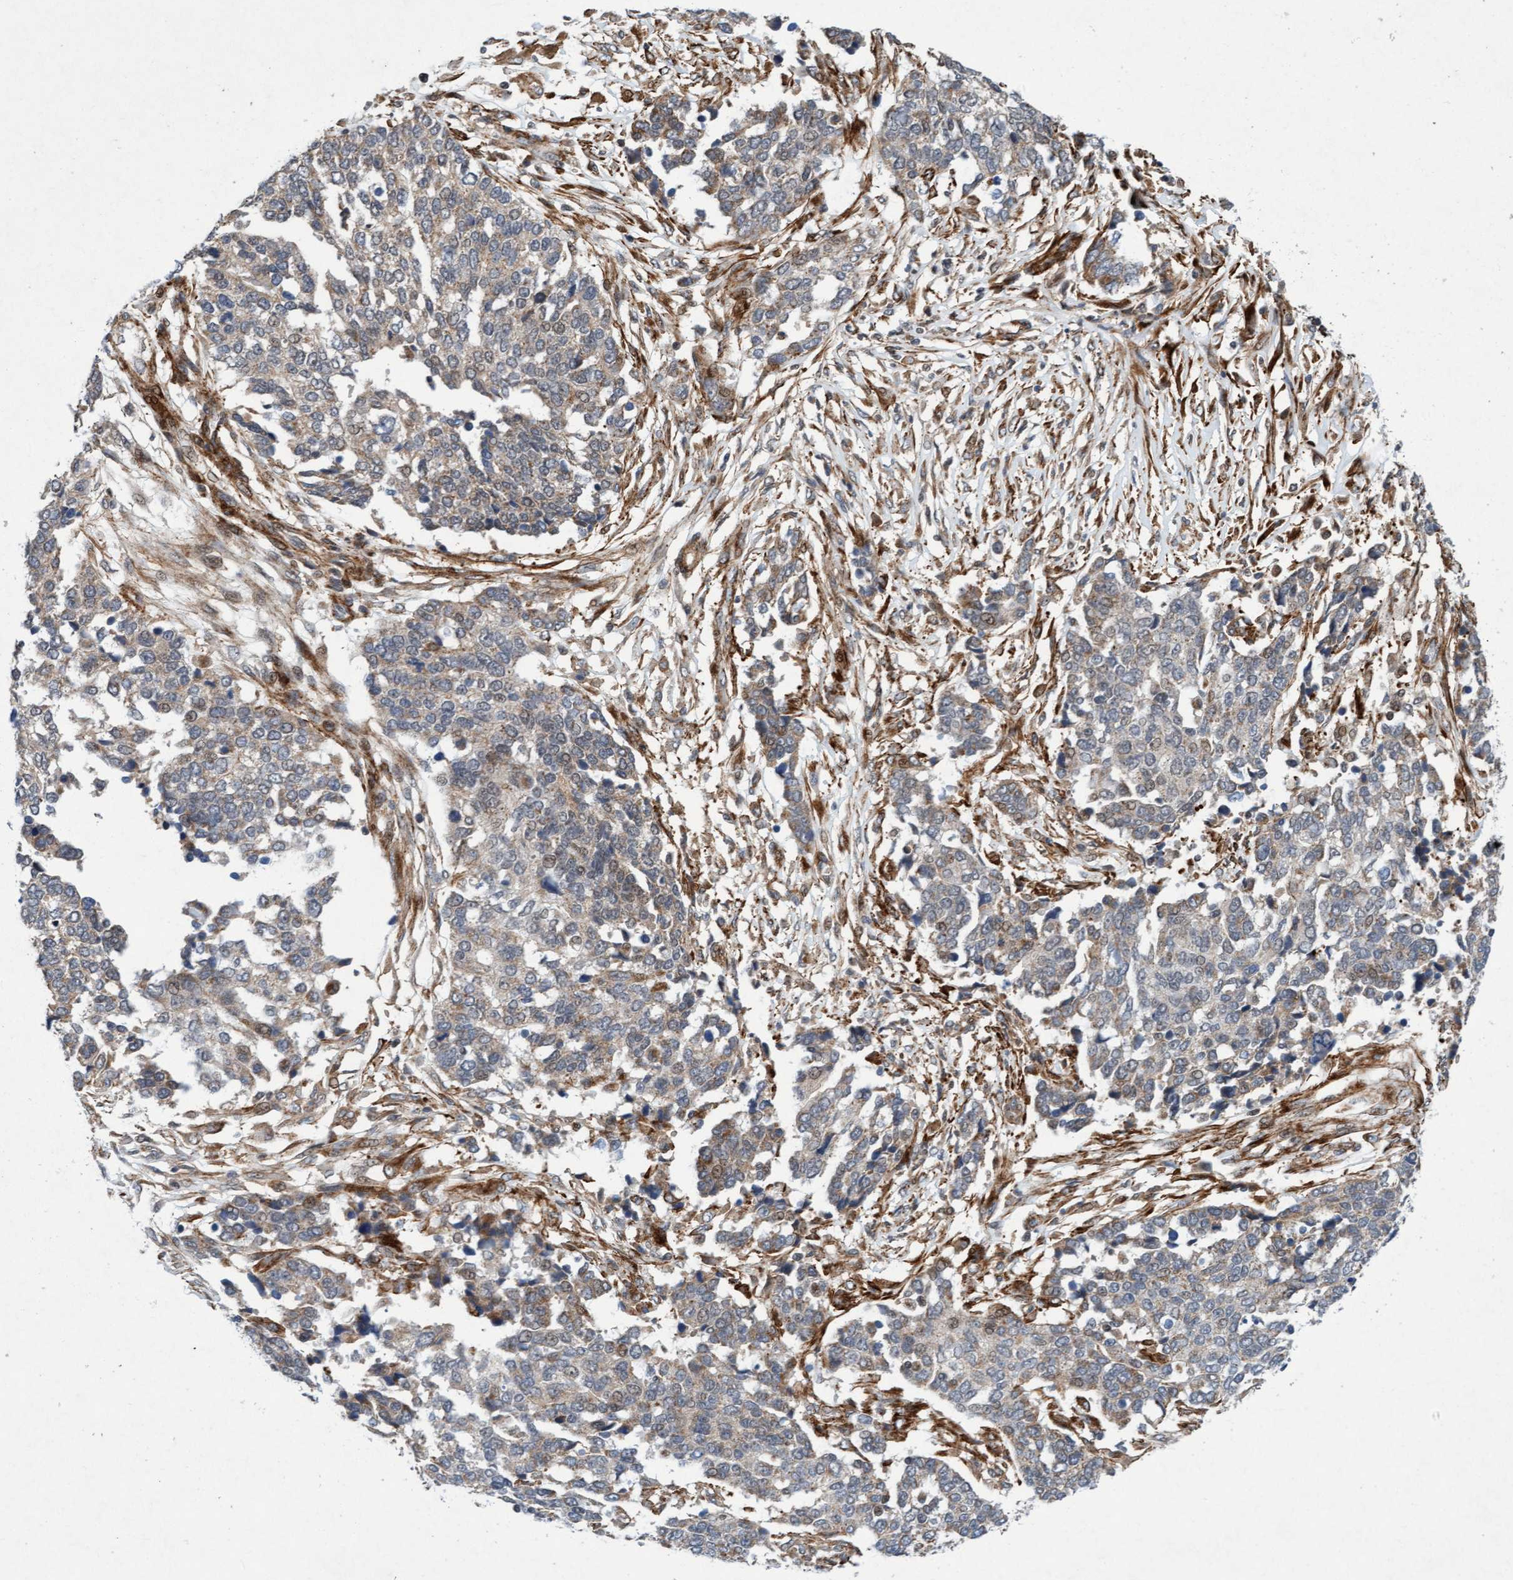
{"staining": {"intensity": "weak", "quantity": "25%-75%", "location": "cytoplasmic/membranous"}, "tissue": "ovarian cancer", "cell_type": "Tumor cells", "image_type": "cancer", "snomed": [{"axis": "morphology", "description": "Cystadenocarcinoma, serous, NOS"}, {"axis": "topography", "description": "Ovary"}], "caption": "Immunohistochemical staining of ovarian cancer (serous cystadenocarcinoma) displays weak cytoplasmic/membranous protein expression in about 25%-75% of tumor cells. (DAB (3,3'-diaminobenzidine) IHC with brightfield microscopy, high magnification).", "gene": "TMEM70", "patient": {"sex": "female", "age": 44}}